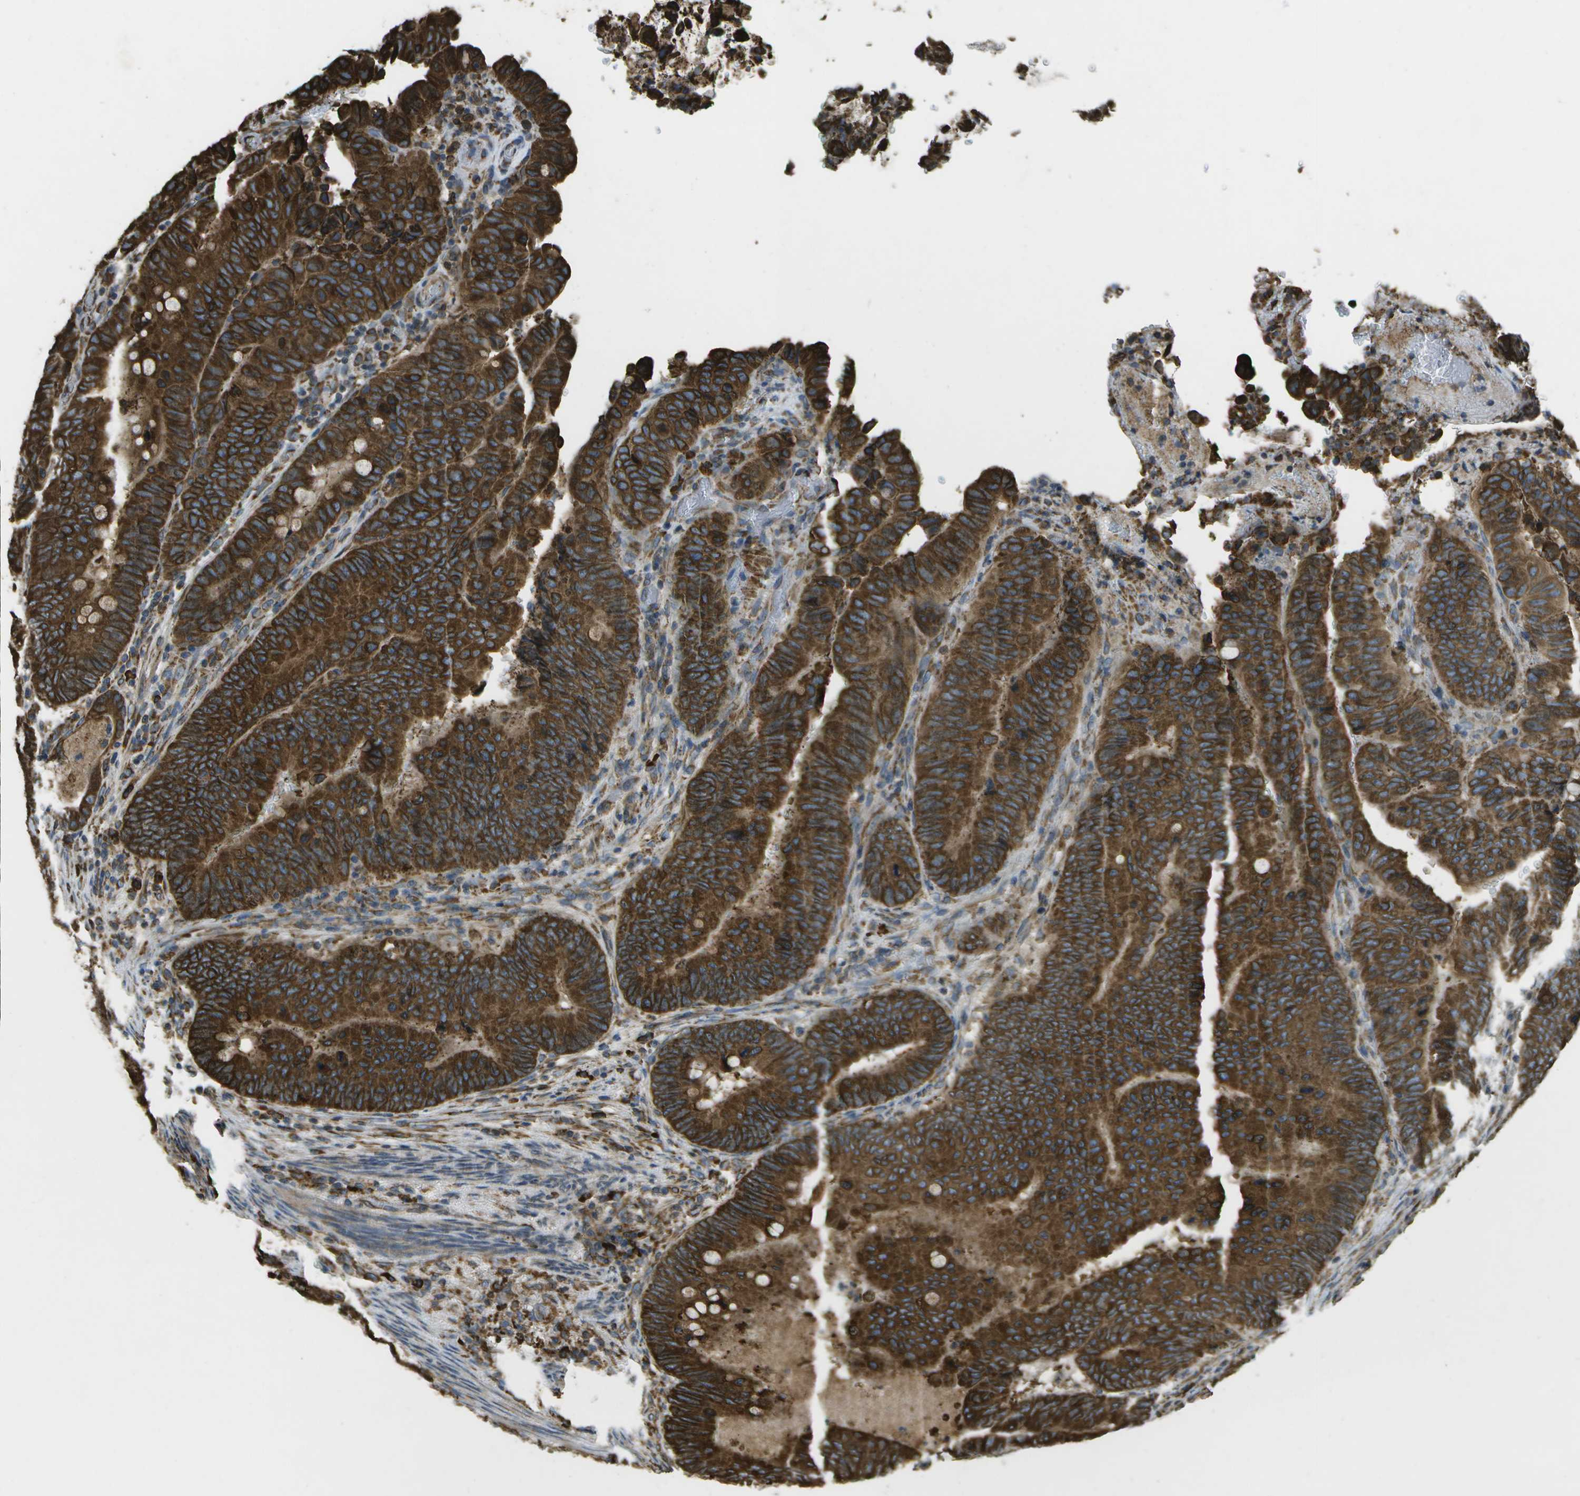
{"staining": {"intensity": "strong", "quantity": ">75%", "location": "cytoplasmic/membranous"}, "tissue": "colorectal cancer", "cell_type": "Tumor cells", "image_type": "cancer", "snomed": [{"axis": "morphology", "description": "Normal tissue, NOS"}, {"axis": "morphology", "description": "Adenocarcinoma, NOS"}, {"axis": "topography", "description": "Rectum"}, {"axis": "topography", "description": "Peripheral nerve tissue"}], "caption": "About >75% of tumor cells in human colorectal cancer (adenocarcinoma) reveal strong cytoplasmic/membranous protein expression as visualized by brown immunohistochemical staining.", "gene": "PDIA4", "patient": {"sex": "male", "age": 92}}